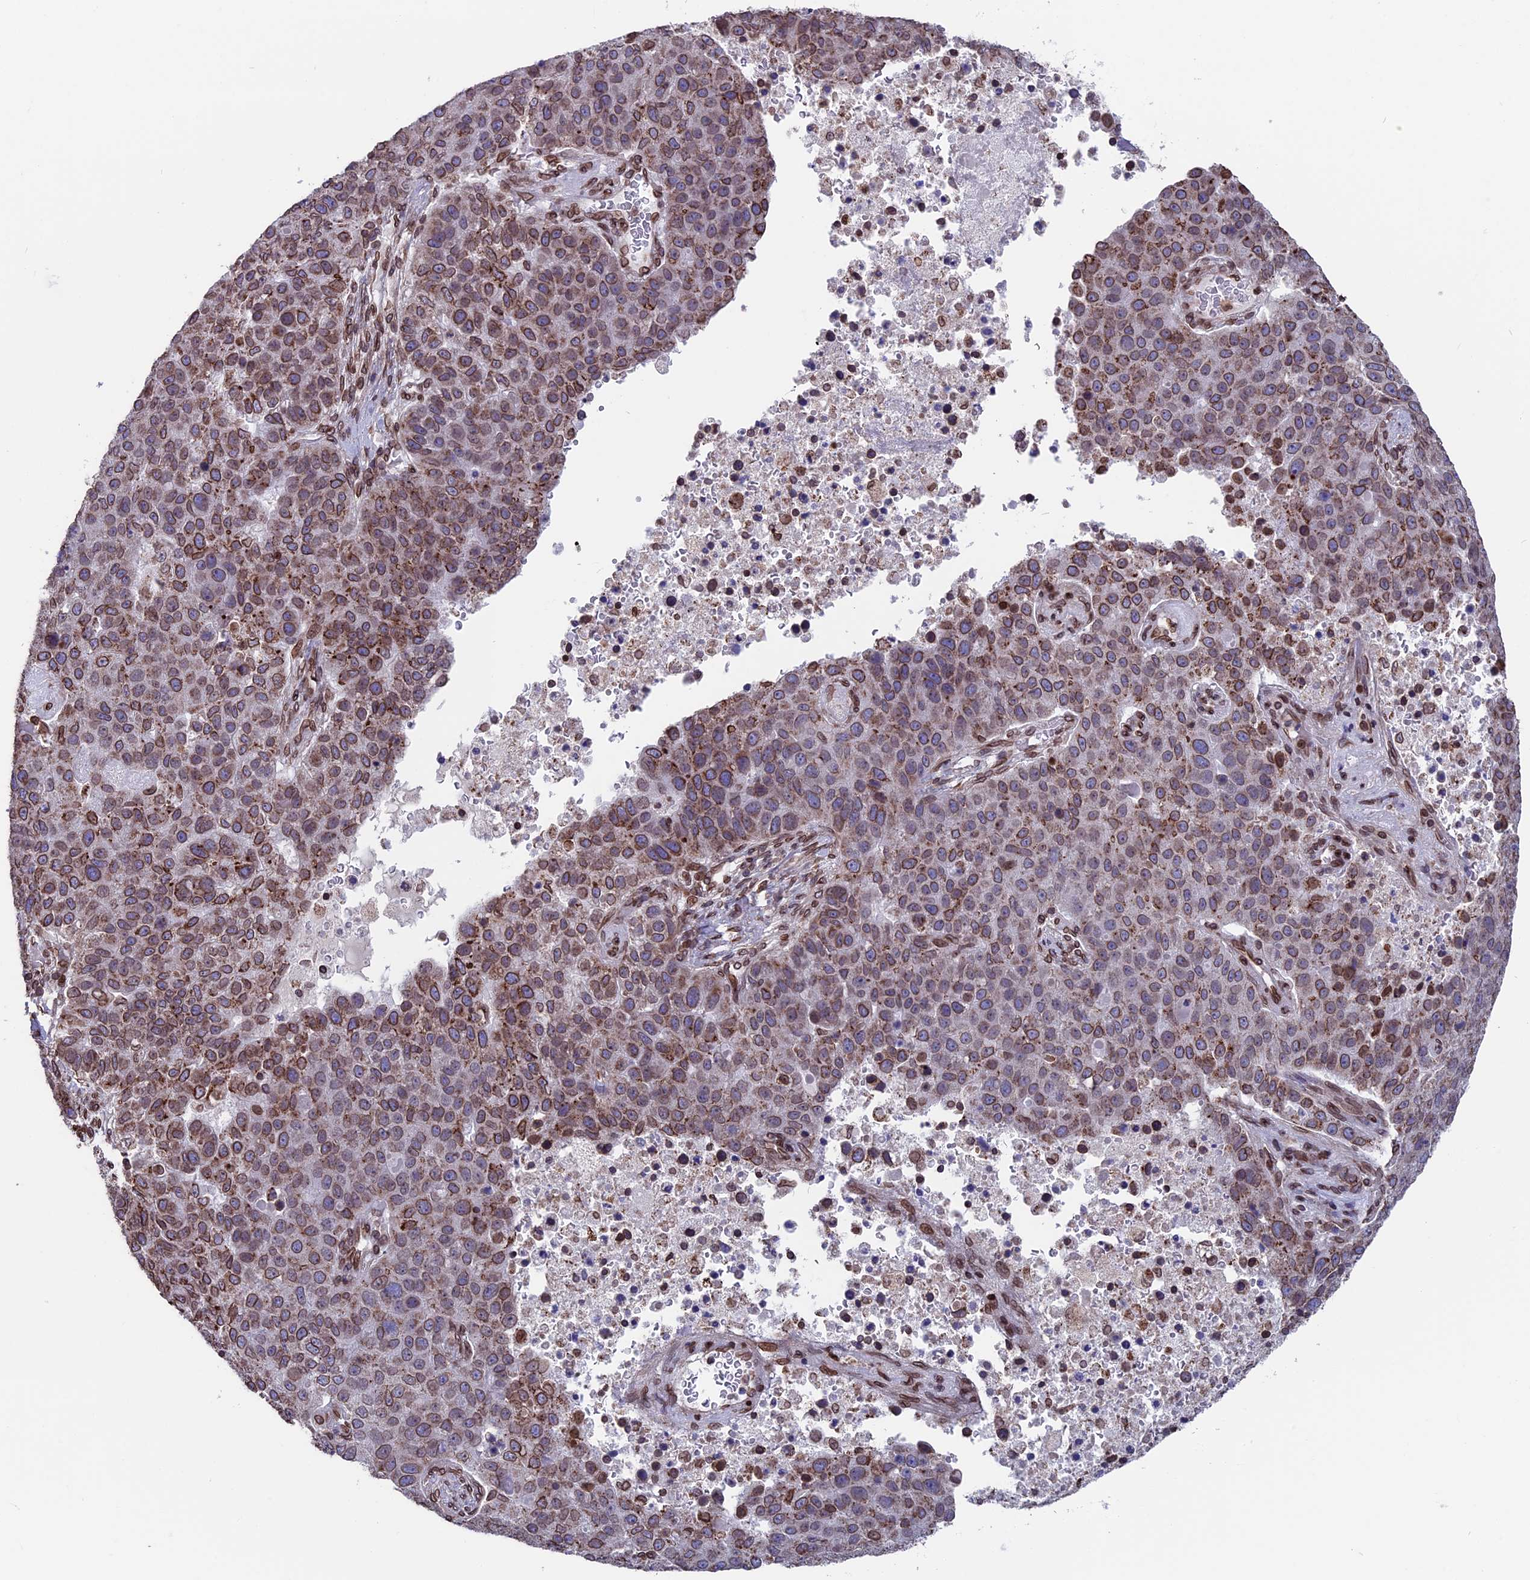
{"staining": {"intensity": "moderate", "quantity": ">75%", "location": "cytoplasmic/membranous,nuclear"}, "tissue": "pancreatic cancer", "cell_type": "Tumor cells", "image_type": "cancer", "snomed": [{"axis": "morphology", "description": "Adenocarcinoma, NOS"}, {"axis": "topography", "description": "Pancreas"}], "caption": "Pancreatic cancer stained for a protein (brown) demonstrates moderate cytoplasmic/membranous and nuclear positive expression in approximately >75% of tumor cells.", "gene": "PTCHD4", "patient": {"sex": "female", "age": 61}}